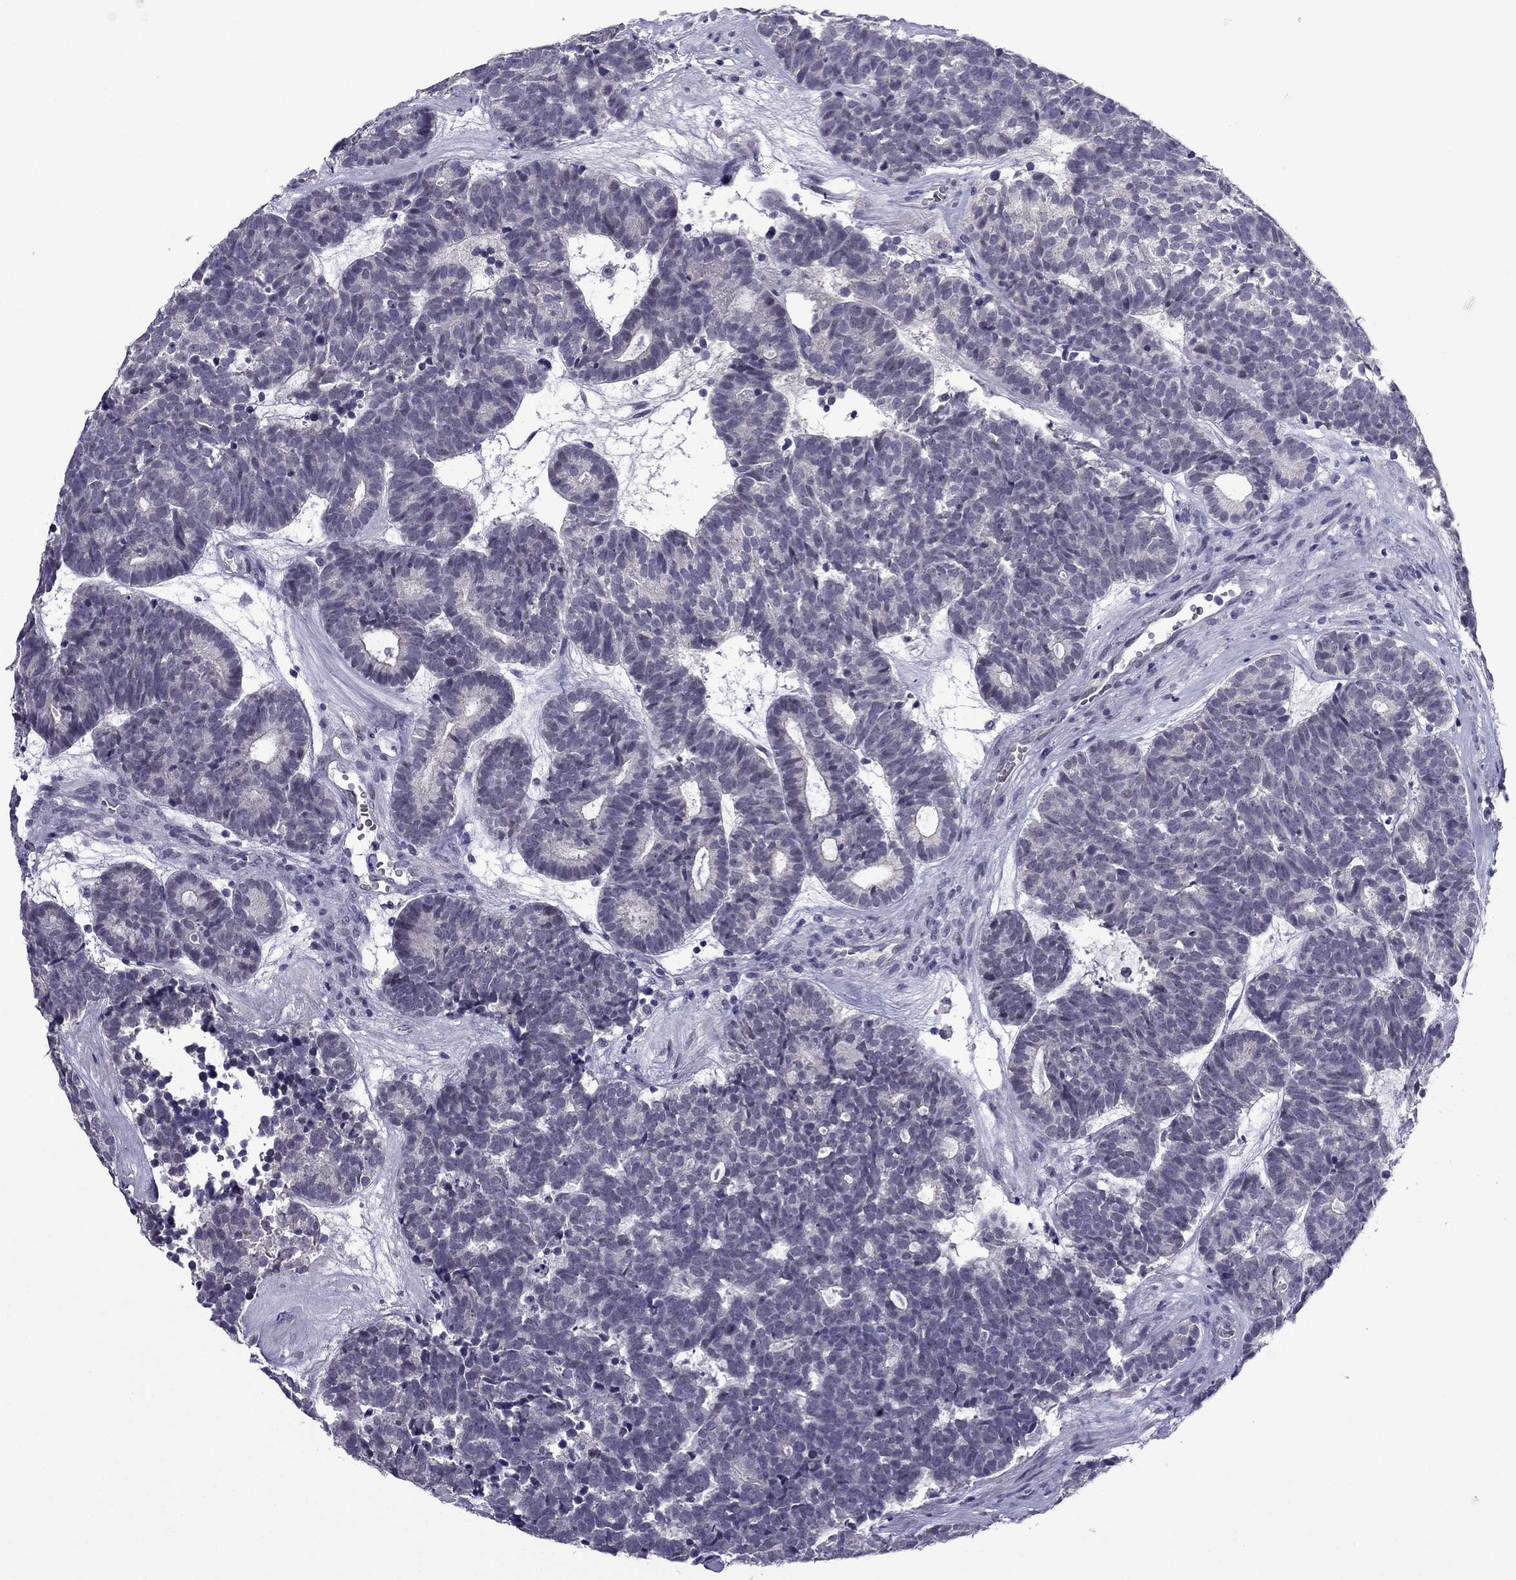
{"staining": {"intensity": "negative", "quantity": "none", "location": "none"}, "tissue": "head and neck cancer", "cell_type": "Tumor cells", "image_type": "cancer", "snomed": [{"axis": "morphology", "description": "Adenocarcinoma, NOS"}, {"axis": "topography", "description": "Head-Neck"}], "caption": "A micrograph of human head and neck cancer (adenocarcinoma) is negative for staining in tumor cells. (Immunohistochemistry (ihc), brightfield microscopy, high magnification).", "gene": "MYBPH", "patient": {"sex": "female", "age": 81}}